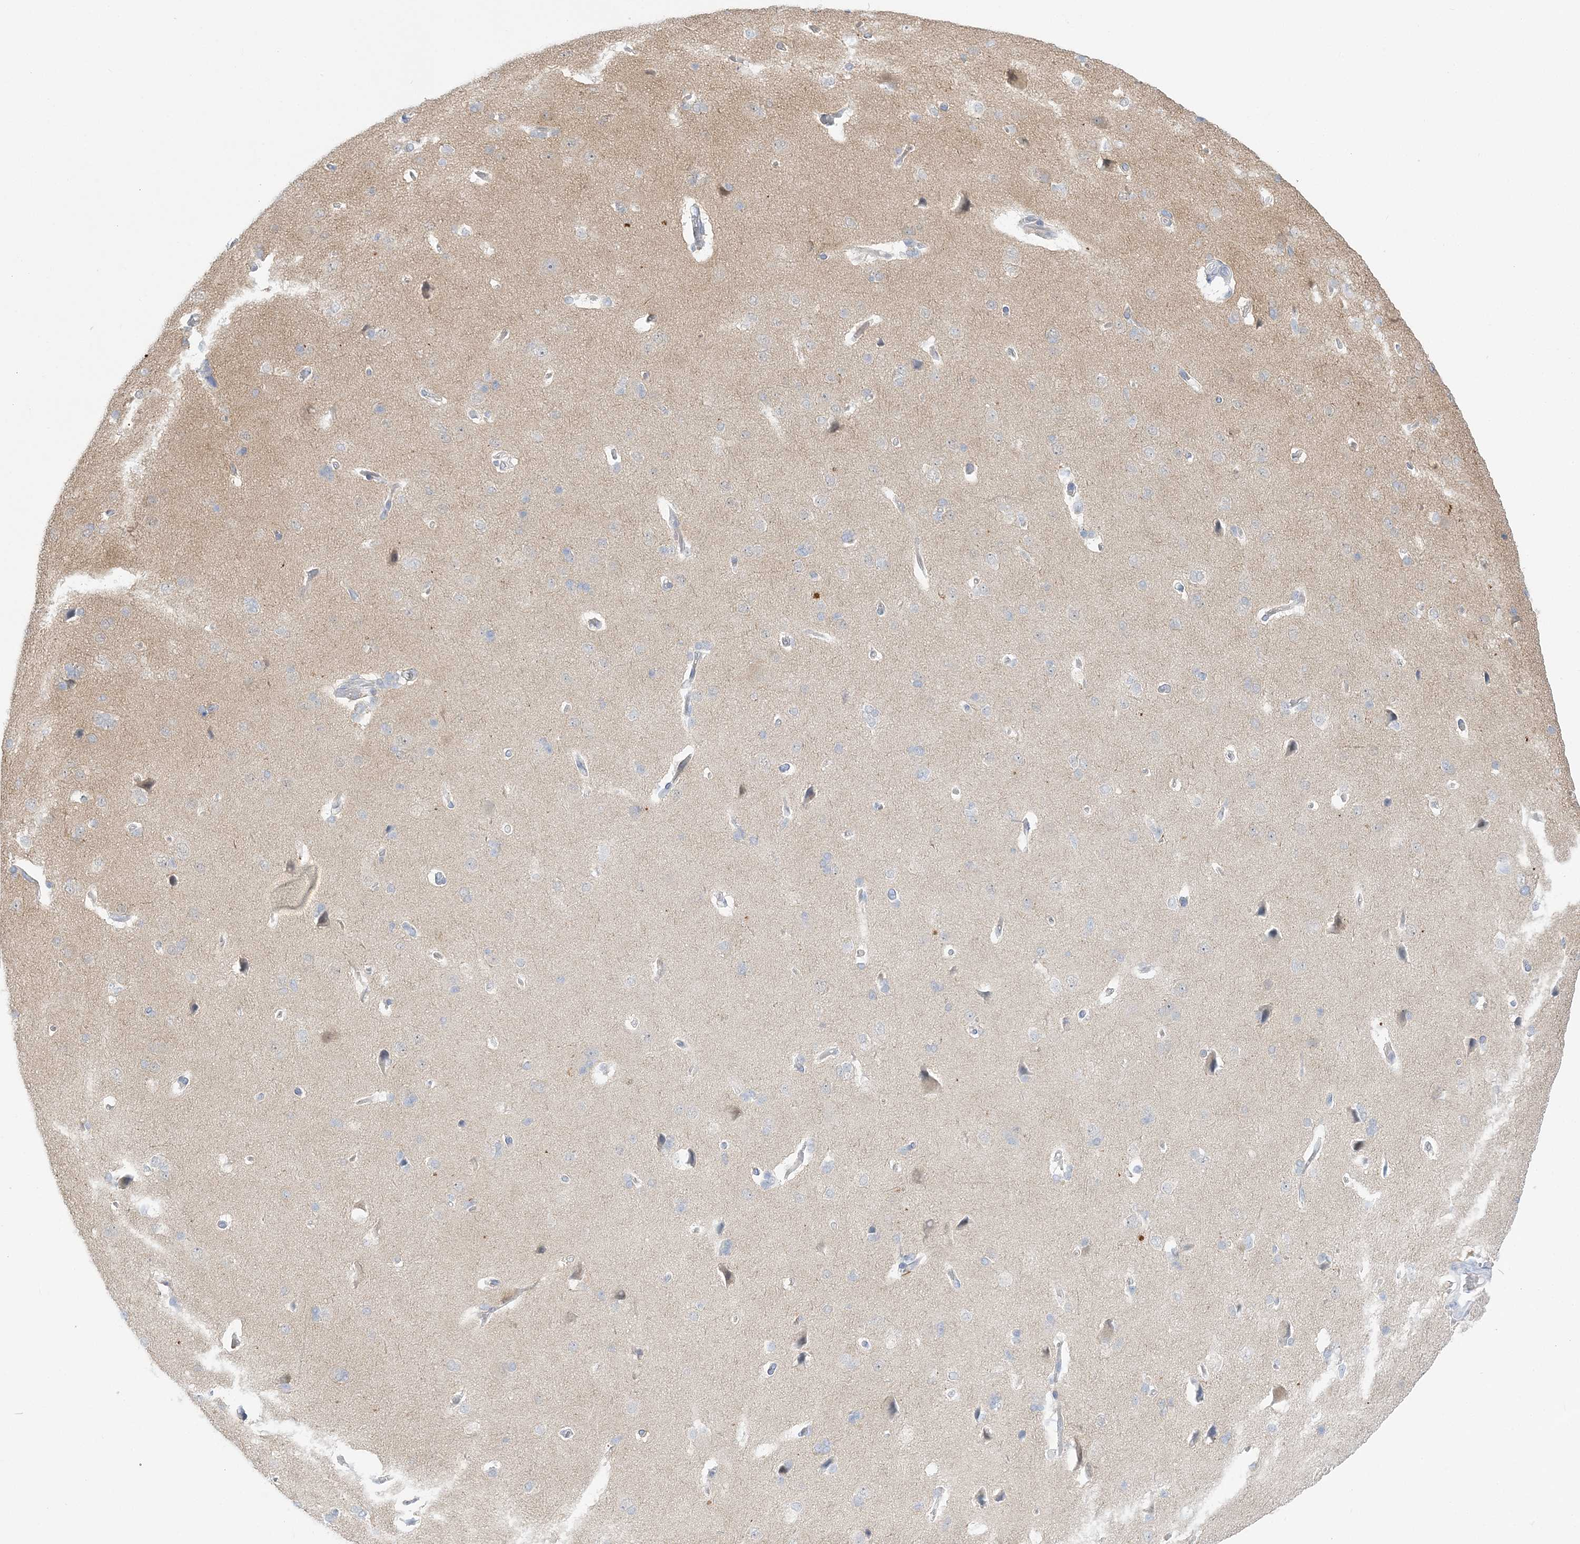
{"staining": {"intensity": "negative", "quantity": "none", "location": "none"}, "tissue": "cerebral cortex", "cell_type": "Endothelial cells", "image_type": "normal", "snomed": [{"axis": "morphology", "description": "Normal tissue, NOS"}, {"axis": "topography", "description": "Cerebral cortex"}], "caption": "Immunohistochemical staining of normal cerebral cortex demonstrates no significant expression in endothelial cells. (DAB (3,3'-diaminobenzidine) immunohistochemistry with hematoxylin counter stain).", "gene": "THADA", "patient": {"sex": "male", "age": 62}}